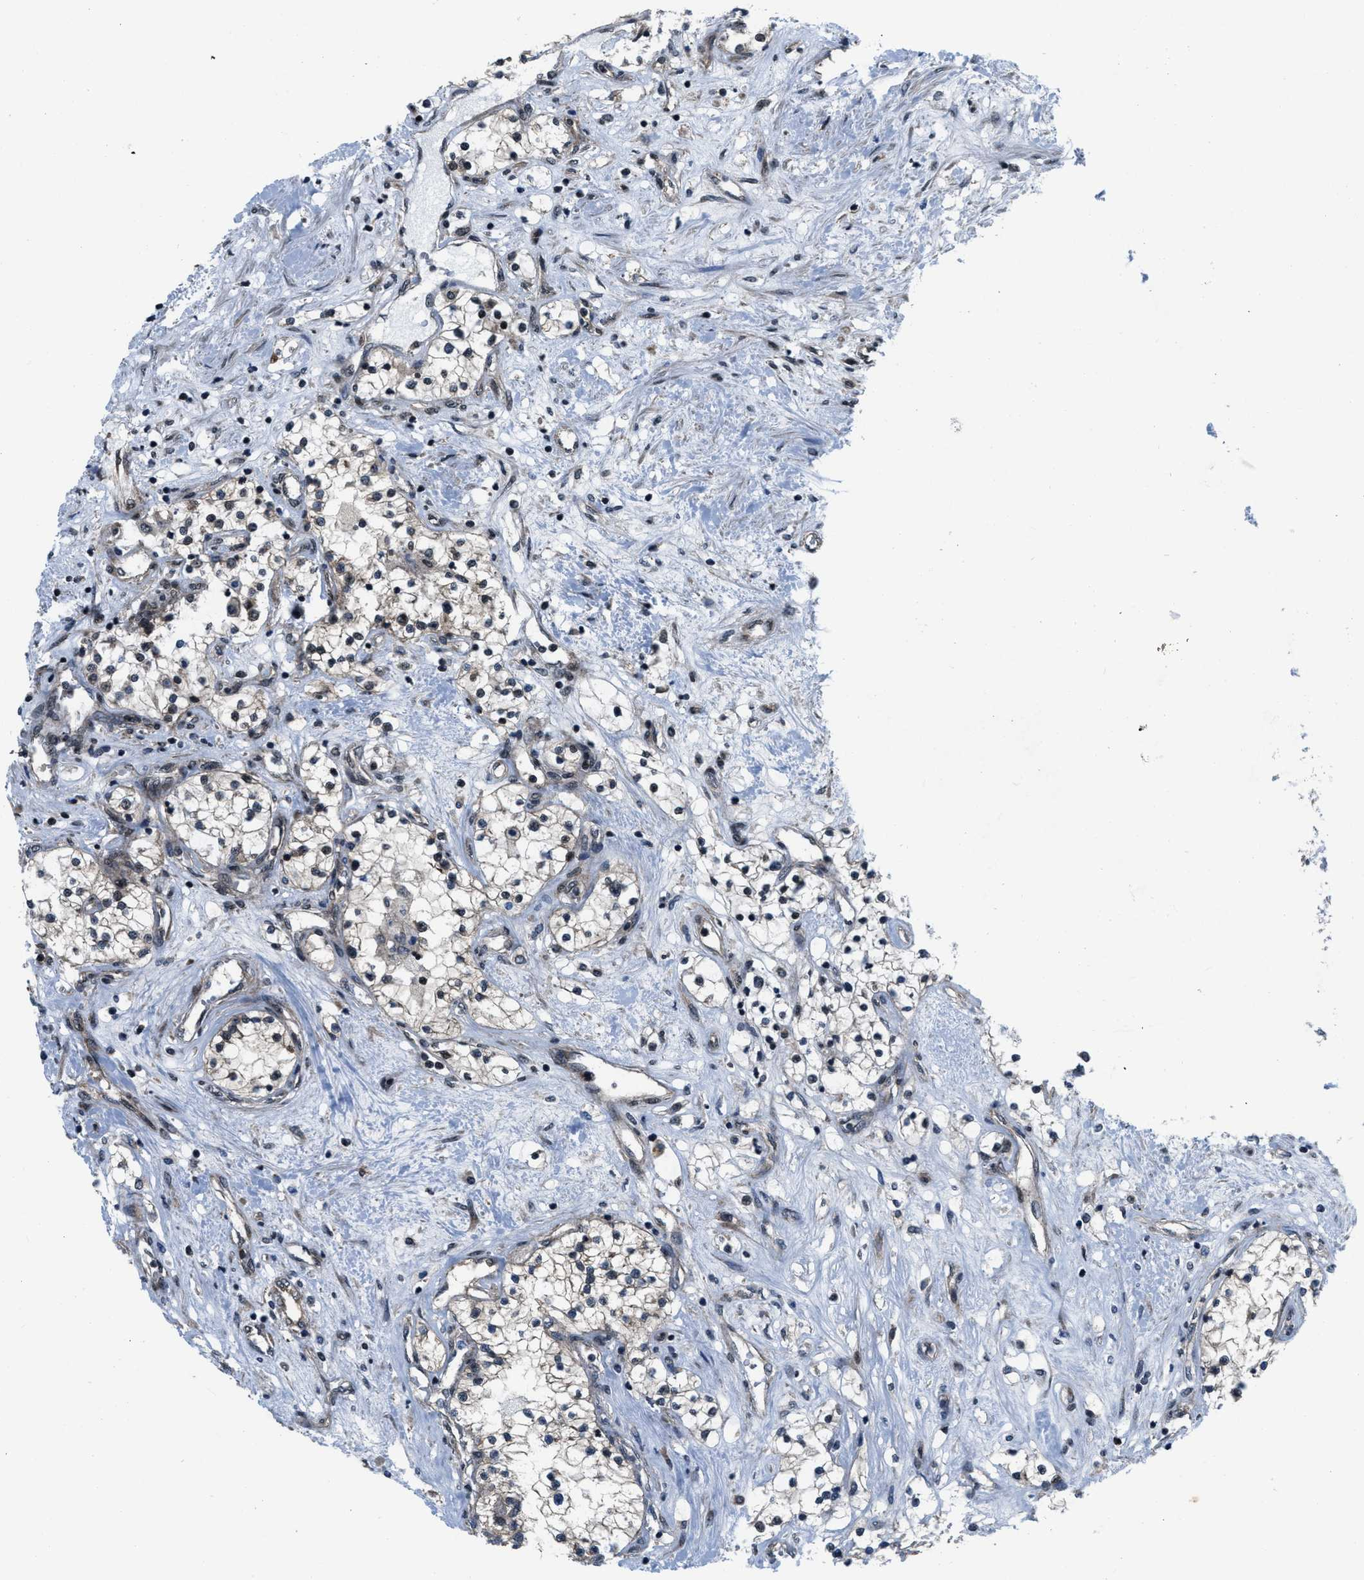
{"staining": {"intensity": "negative", "quantity": "none", "location": "none"}, "tissue": "renal cancer", "cell_type": "Tumor cells", "image_type": "cancer", "snomed": [{"axis": "morphology", "description": "Adenocarcinoma, NOS"}, {"axis": "topography", "description": "Kidney"}], "caption": "Renal cancer (adenocarcinoma) was stained to show a protein in brown. There is no significant positivity in tumor cells.", "gene": "PPP2CB", "patient": {"sex": "male", "age": 68}}